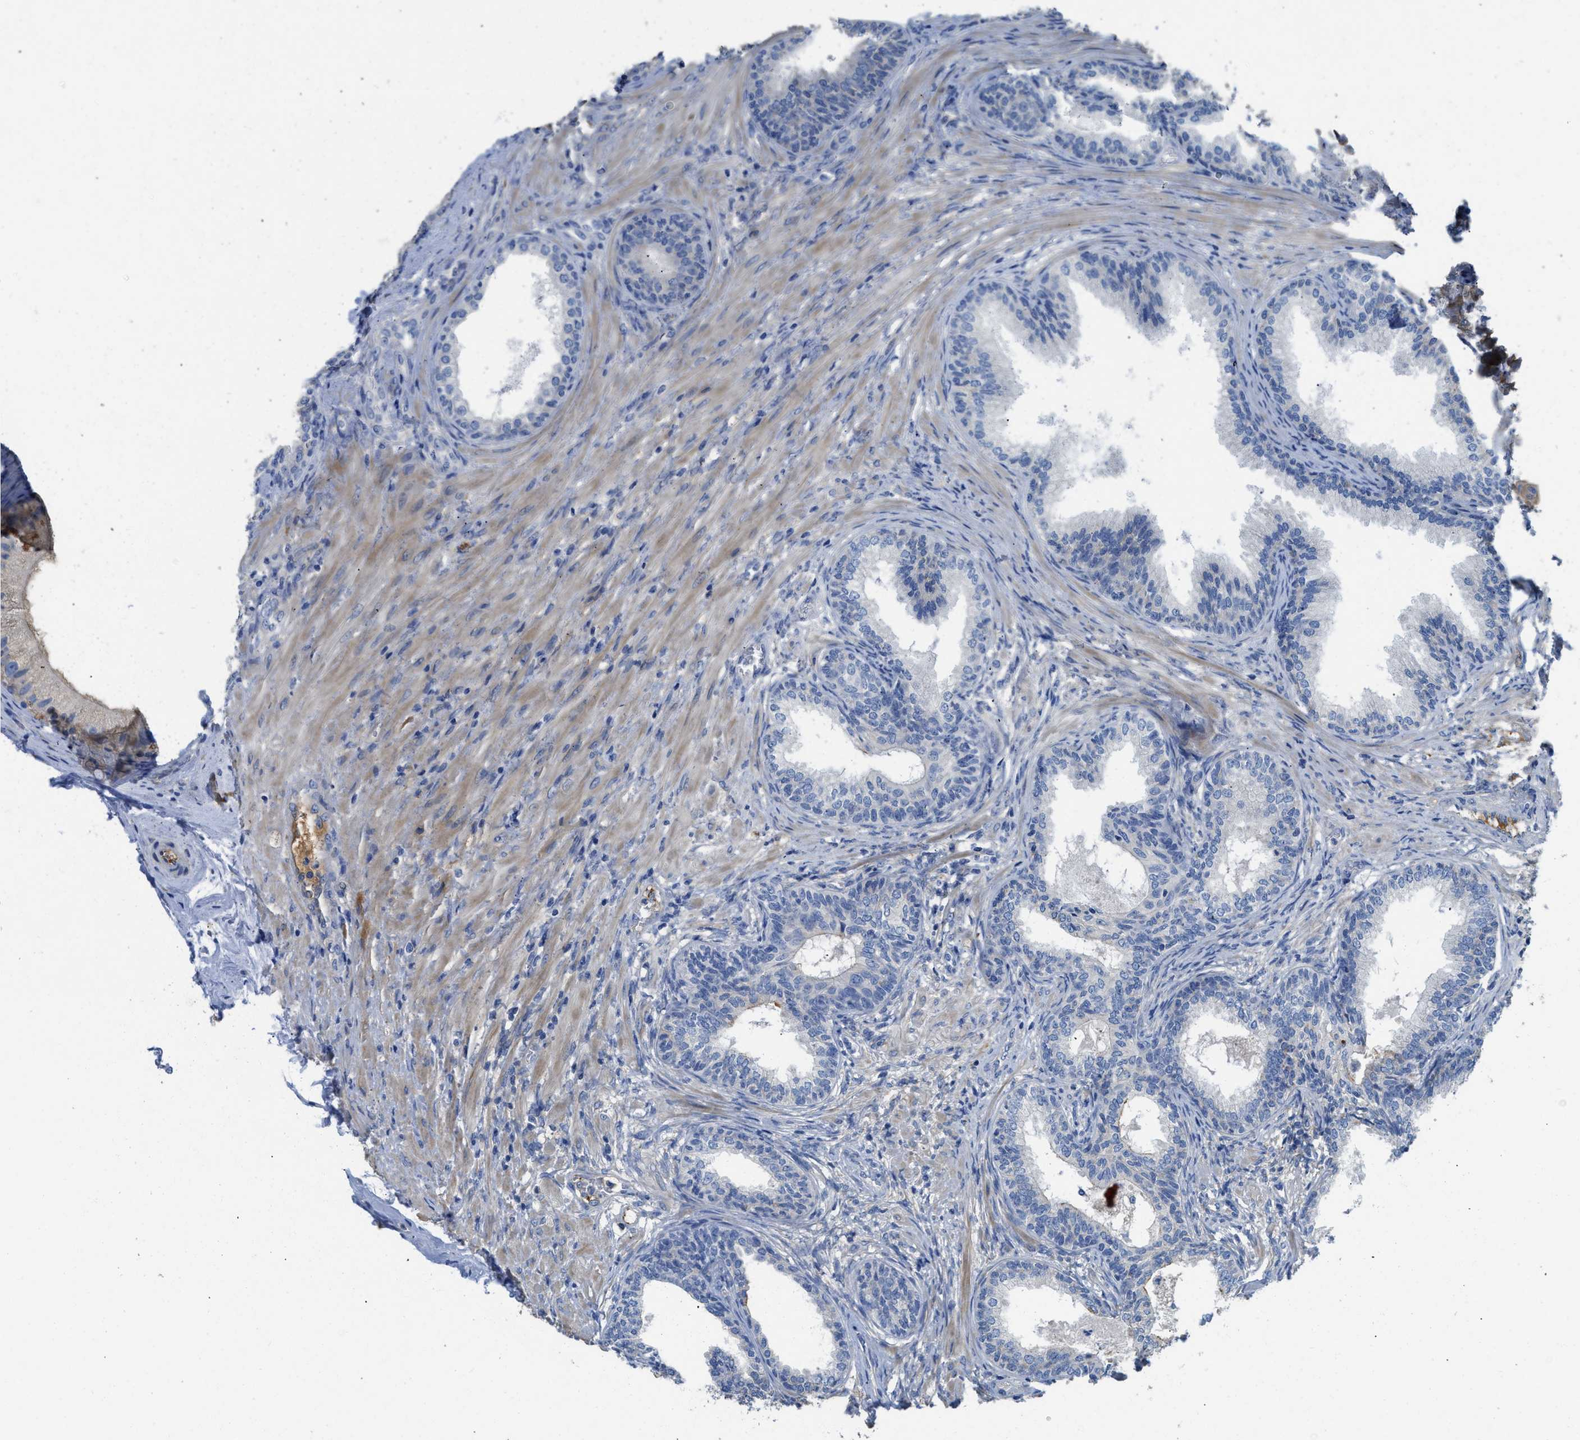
{"staining": {"intensity": "moderate", "quantity": "<25%", "location": "cytoplasmic/membranous"}, "tissue": "prostate", "cell_type": "Glandular cells", "image_type": "normal", "snomed": [{"axis": "morphology", "description": "Normal tissue, NOS"}, {"axis": "topography", "description": "Prostate"}], "caption": "Glandular cells demonstrate low levels of moderate cytoplasmic/membranous expression in approximately <25% of cells in unremarkable prostate.", "gene": "C1S", "patient": {"sex": "male", "age": 76}}